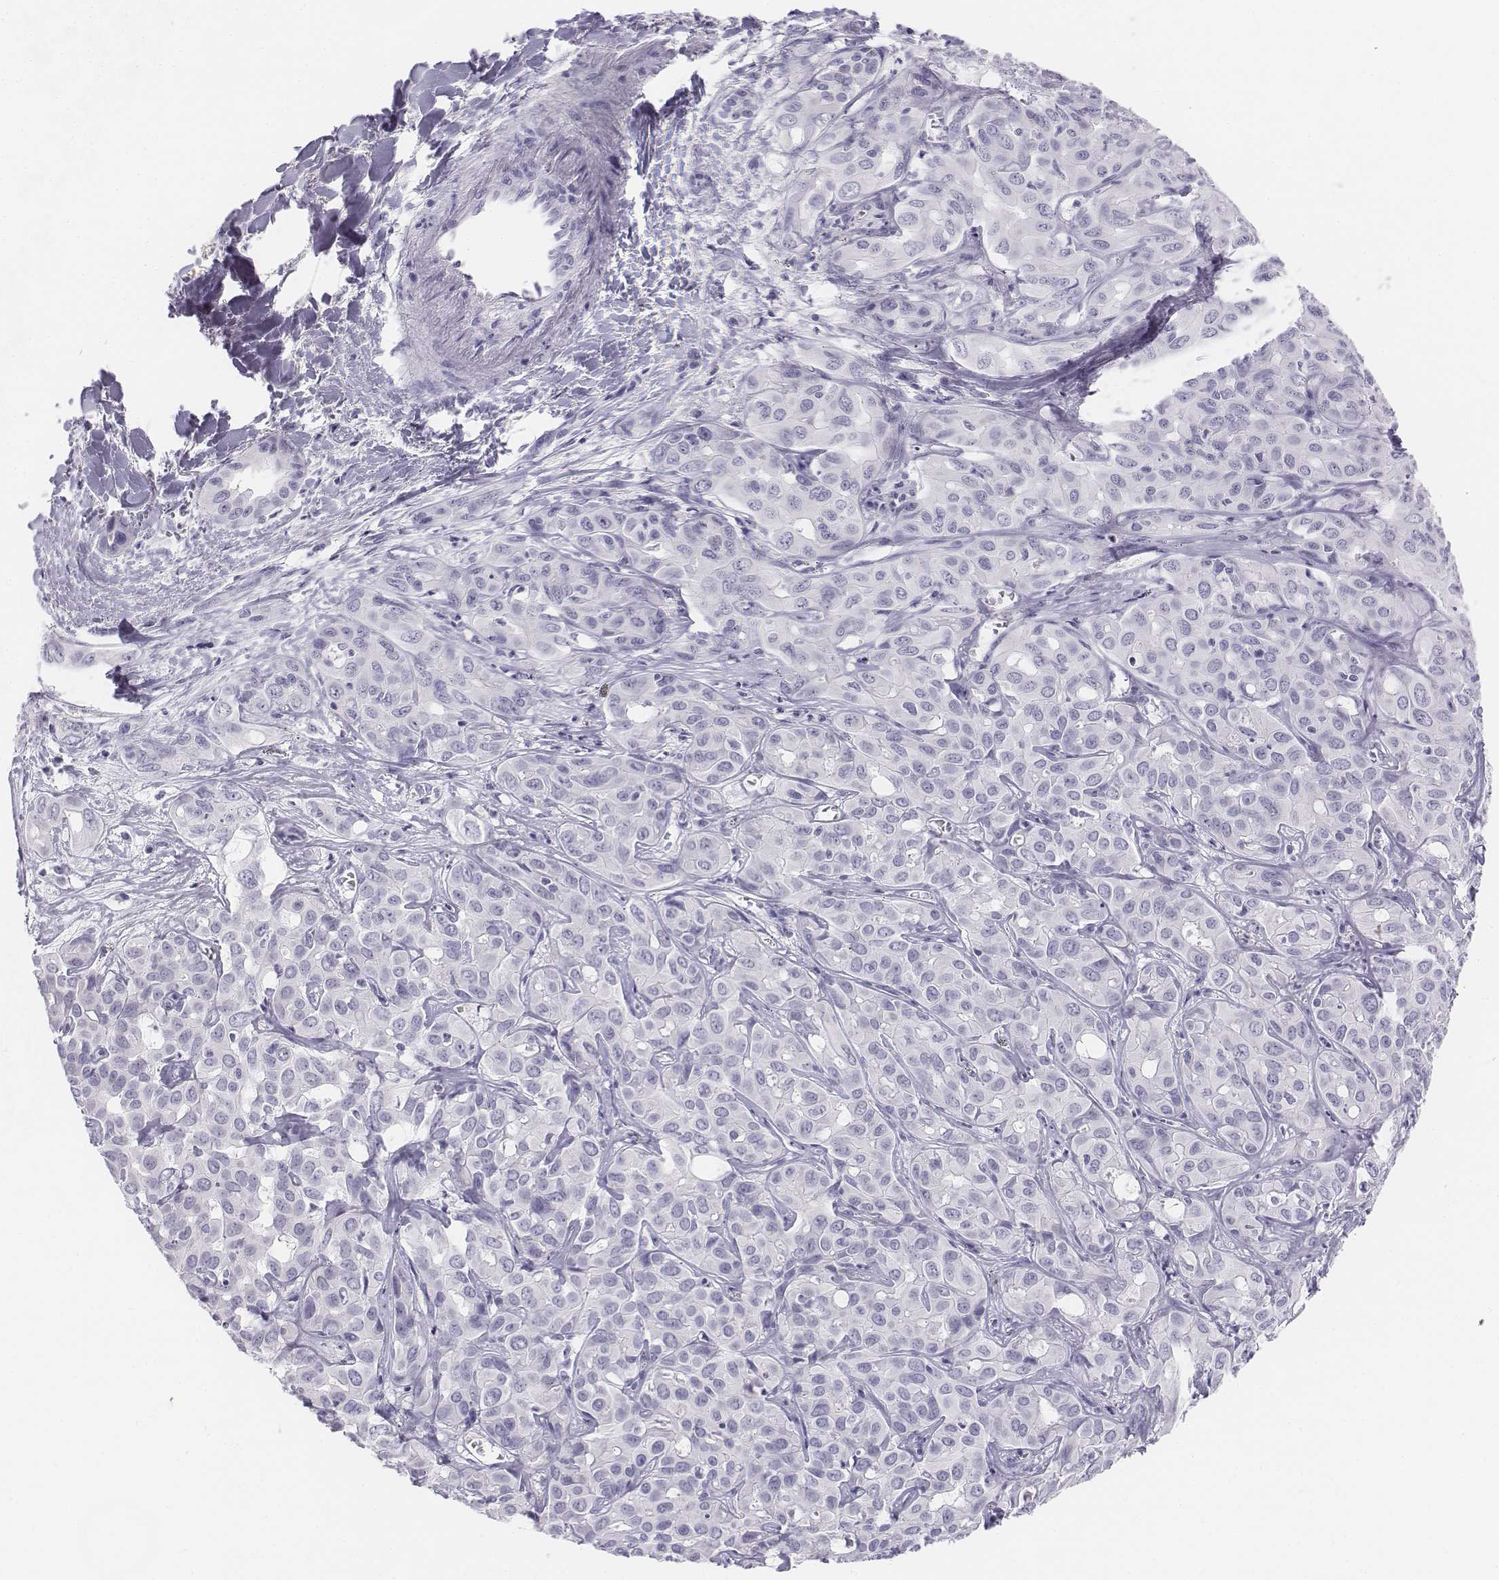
{"staining": {"intensity": "negative", "quantity": "none", "location": "none"}, "tissue": "liver cancer", "cell_type": "Tumor cells", "image_type": "cancer", "snomed": [{"axis": "morphology", "description": "Cholangiocarcinoma"}, {"axis": "topography", "description": "Liver"}], "caption": "The IHC image has no significant expression in tumor cells of liver cholangiocarcinoma tissue.", "gene": "UCN2", "patient": {"sex": "female", "age": 60}}